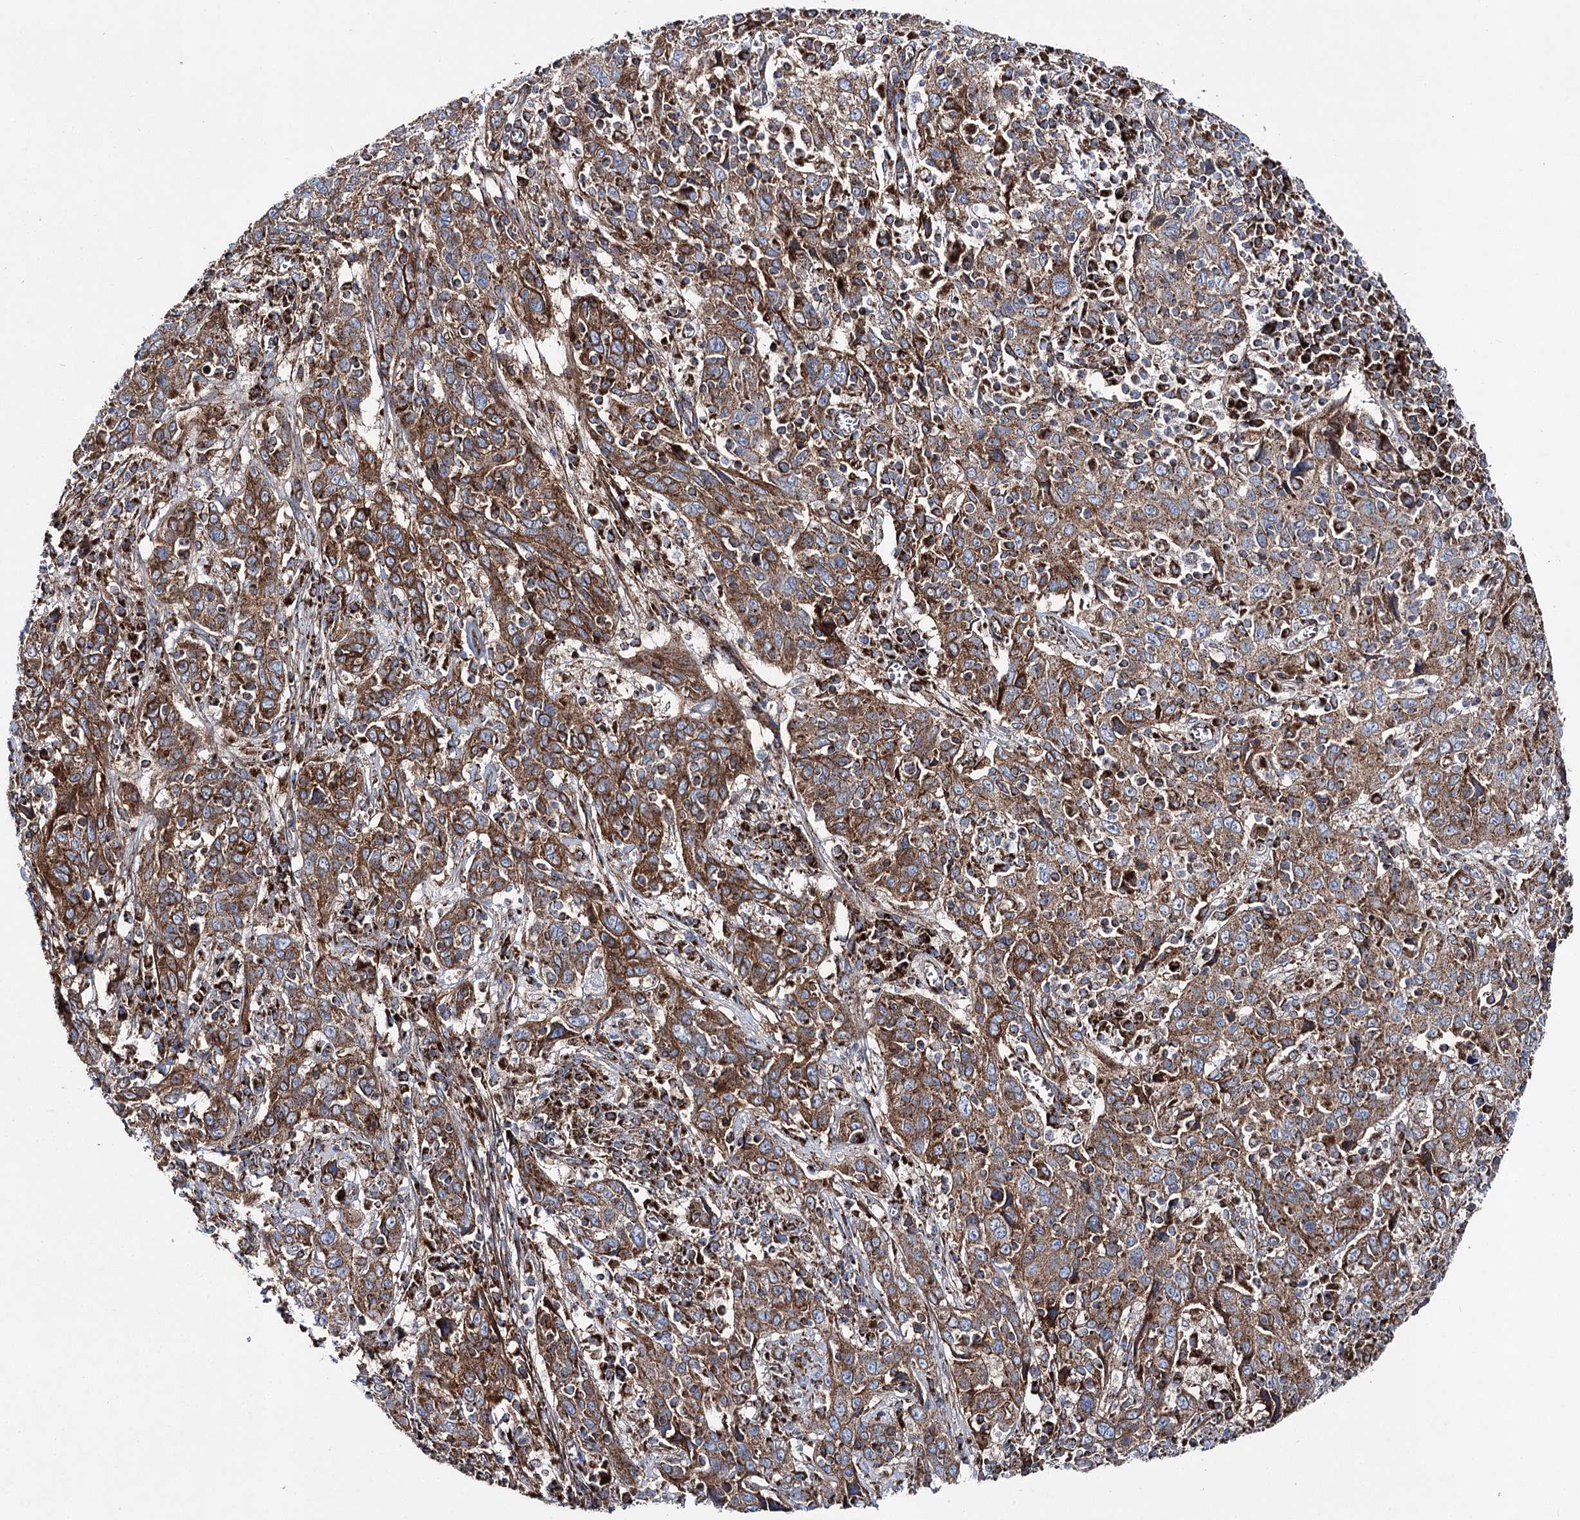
{"staining": {"intensity": "moderate", "quantity": ">75%", "location": "cytoplasmic/membranous"}, "tissue": "cervical cancer", "cell_type": "Tumor cells", "image_type": "cancer", "snomed": [{"axis": "morphology", "description": "Squamous cell carcinoma, NOS"}, {"axis": "topography", "description": "Cervix"}], "caption": "Tumor cells display medium levels of moderate cytoplasmic/membranous expression in approximately >75% of cells in cervical cancer. Immunohistochemistry stains the protein in brown and the nuclei are stained blue.", "gene": "MSANTD2", "patient": {"sex": "female", "age": 46}}